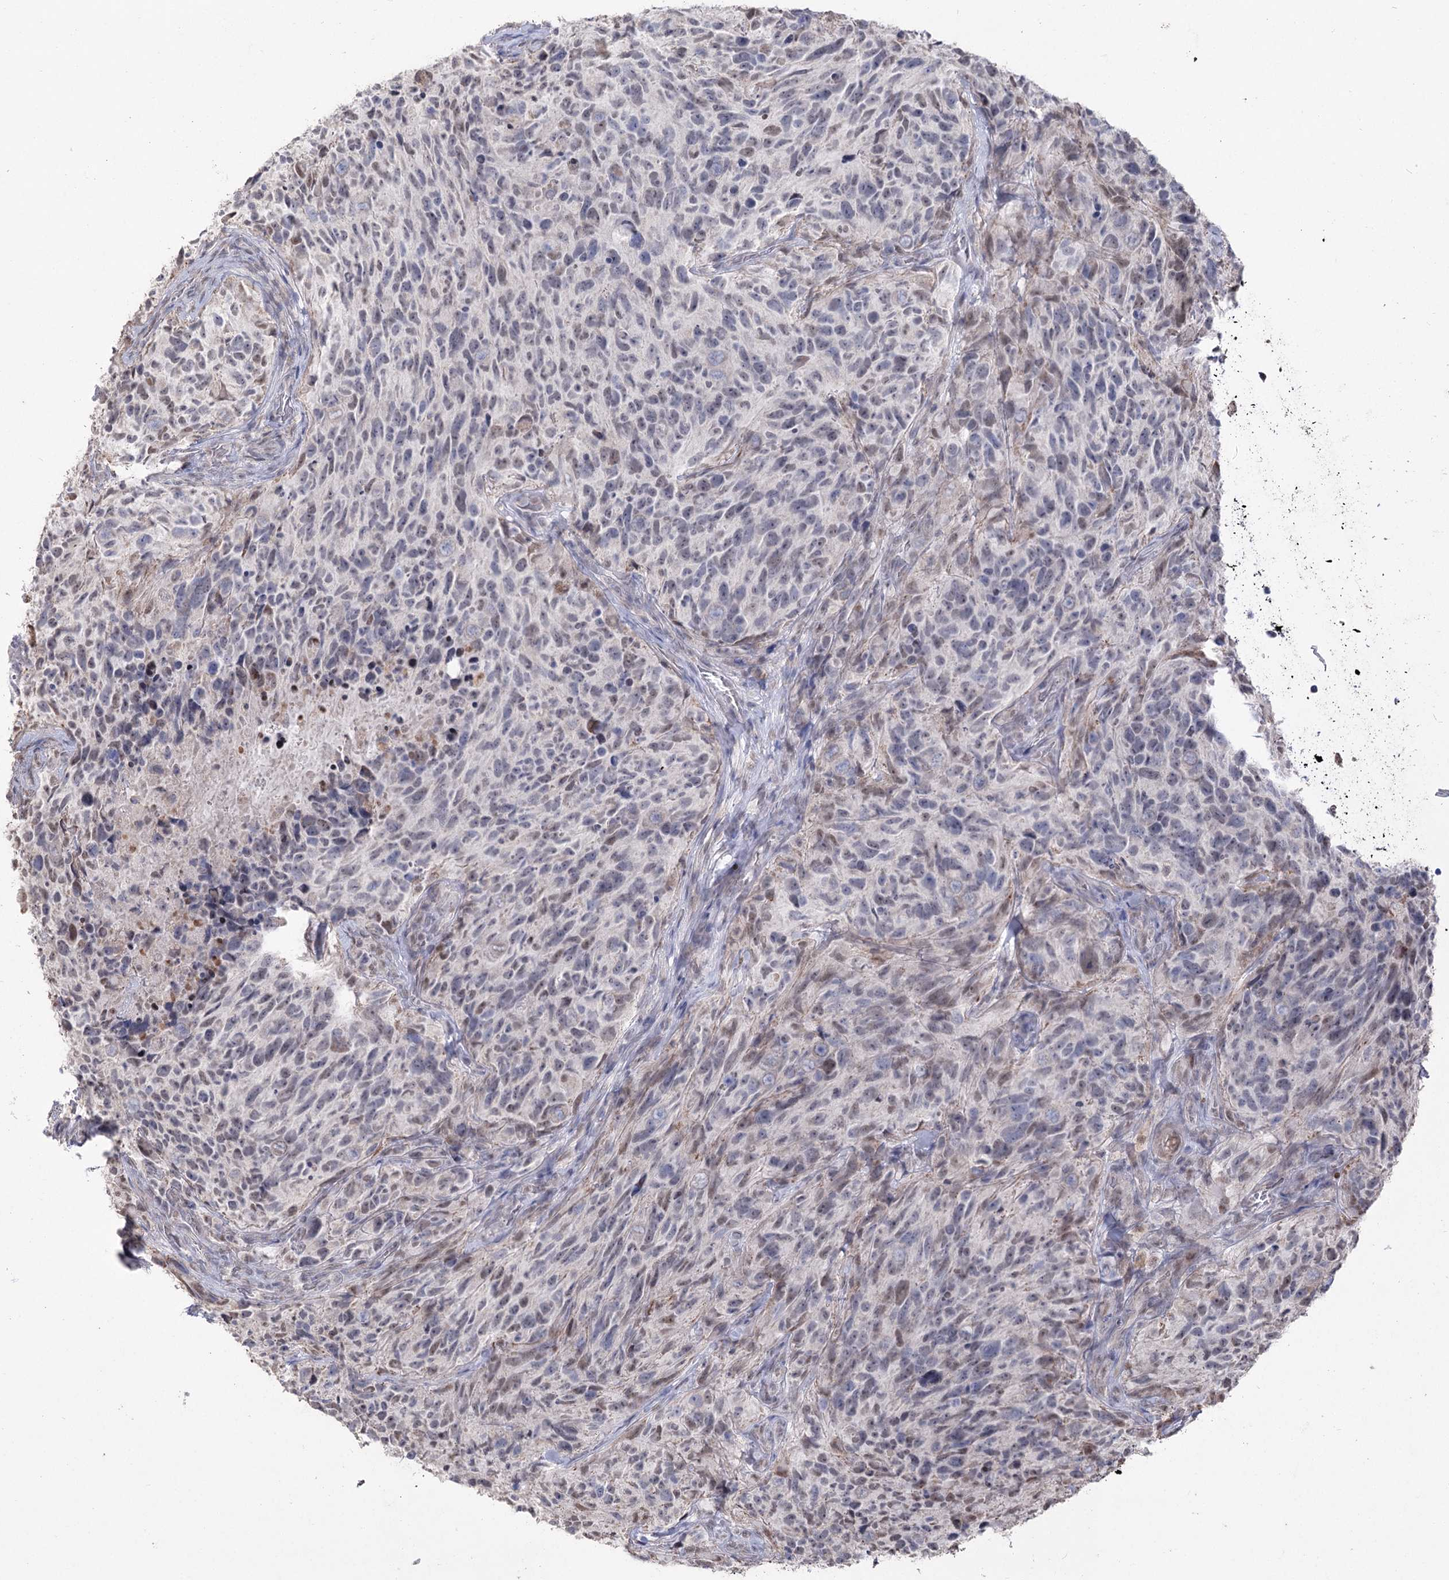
{"staining": {"intensity": "negative", "quantity": "none", "location": "none"}, "tissue": "glioma", "cell_type": "Tumor cells", "image_type": "cancer", "snomed": [{"axis": "morphology", "description": "Glioma, malignant, High grade"}, {"axis": "topography", "description": "Brain"}], "caption": "This is an IHC image of human glioma. There is no positivity in tumor cells.", "gene": "RUFY4", "patient": {"sex": "male", "age": 69}}